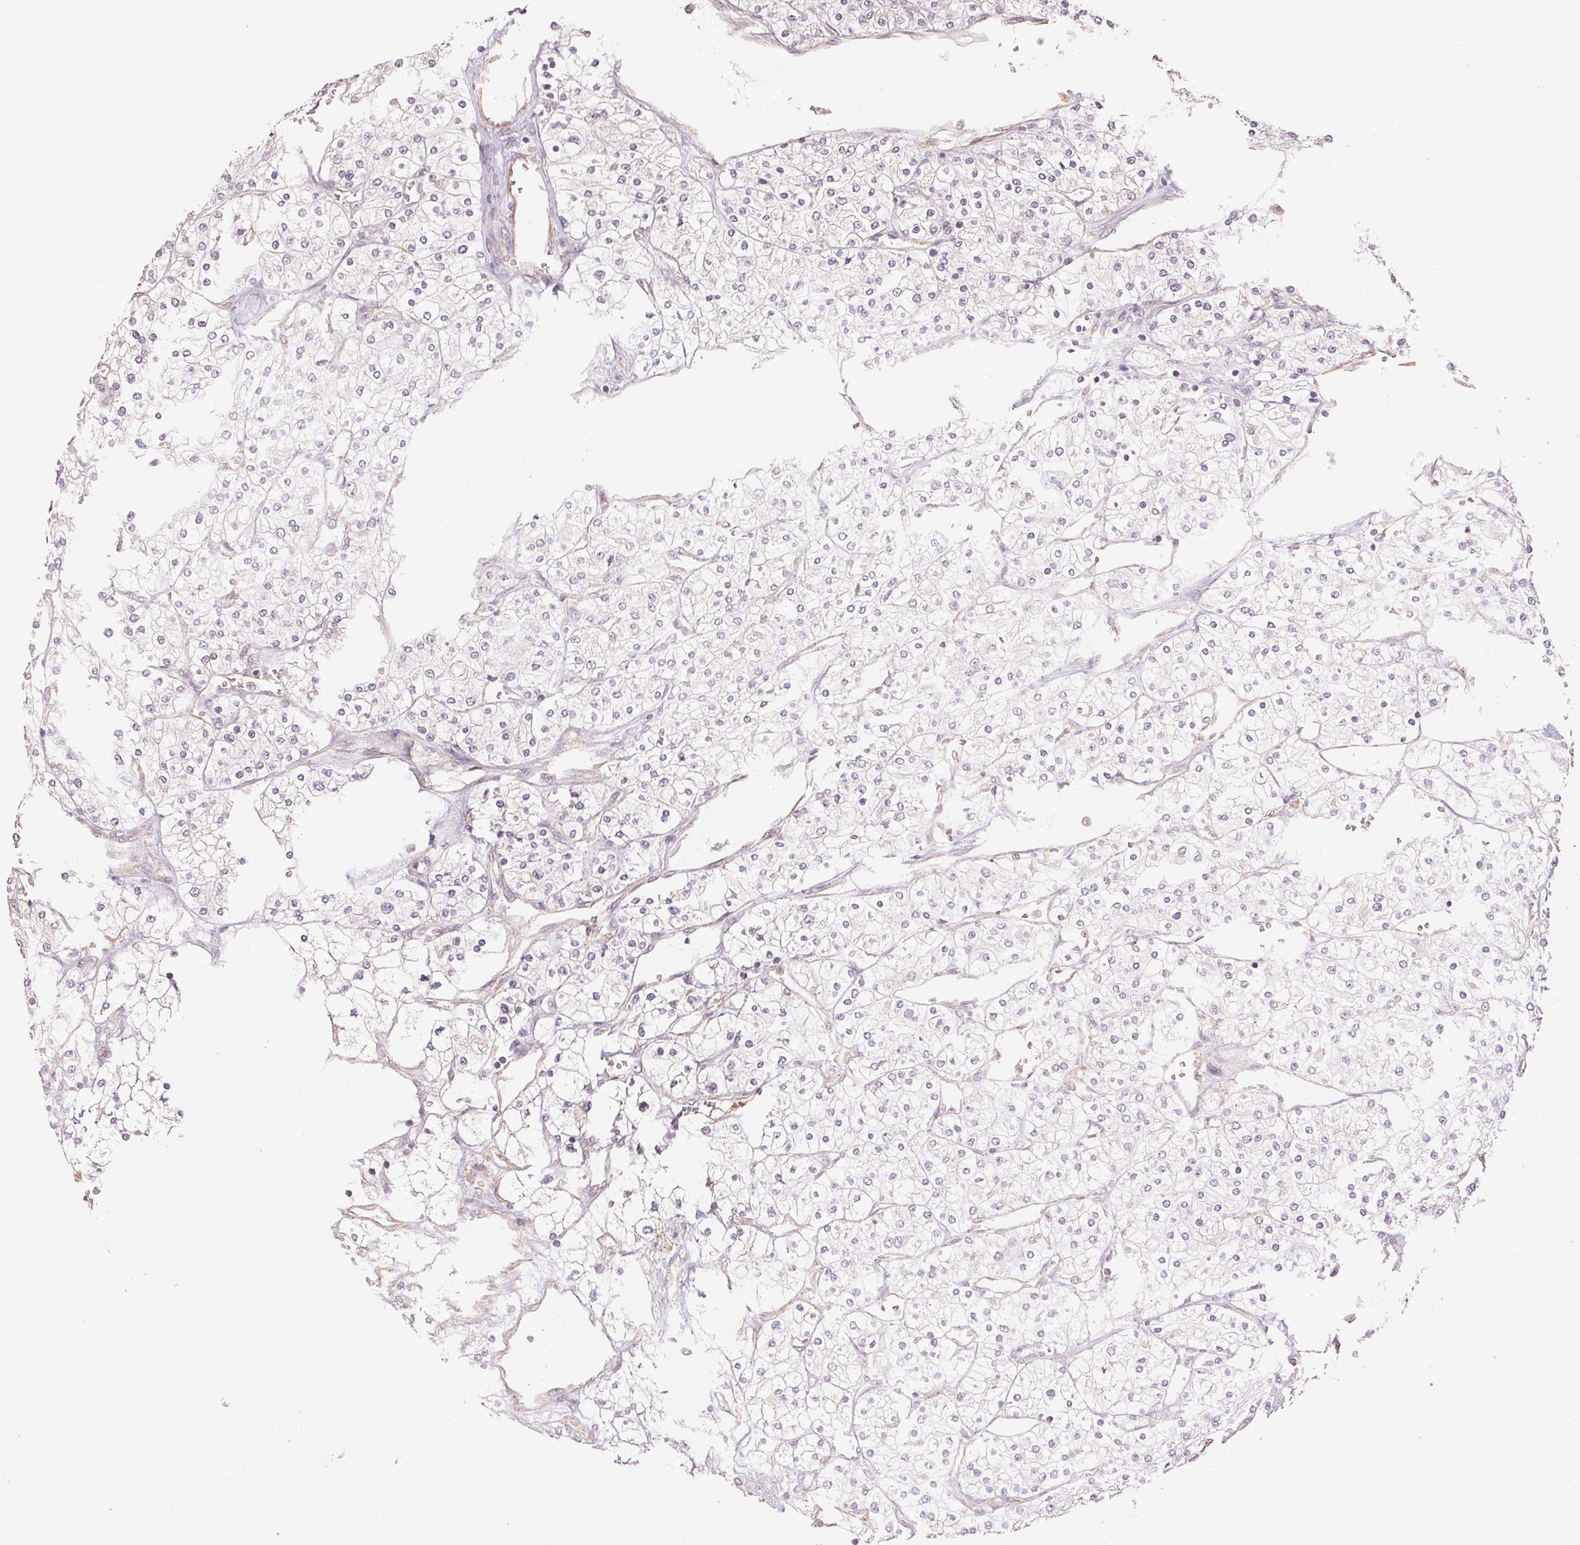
{"staining": {"intensity": "negative", "quantity": "none", "location": "none"}, "tissue": "renal cancer", "cell_type": "Tumor cells", "image_type": "cancer", "snomed": [{"axis": "morphology", "description": "Adenocarcinoma, NOS"}, {"axis": "topography", "description": "Kidney"}], "caption": "High power microscopy photomicrograph of an immunohistochemistry histopathology image of renal cancer, revealing no significant positivity in tumor cells. Brightfield microscopy of immunohistochemistry (IHC) stained with DAB (3,3'-diaminobenzidine) (brown) and hematoxylin (blue), captured at high magnification.", "gene": "COL7A1", "patient": {"sex": "male", "age": 80}}